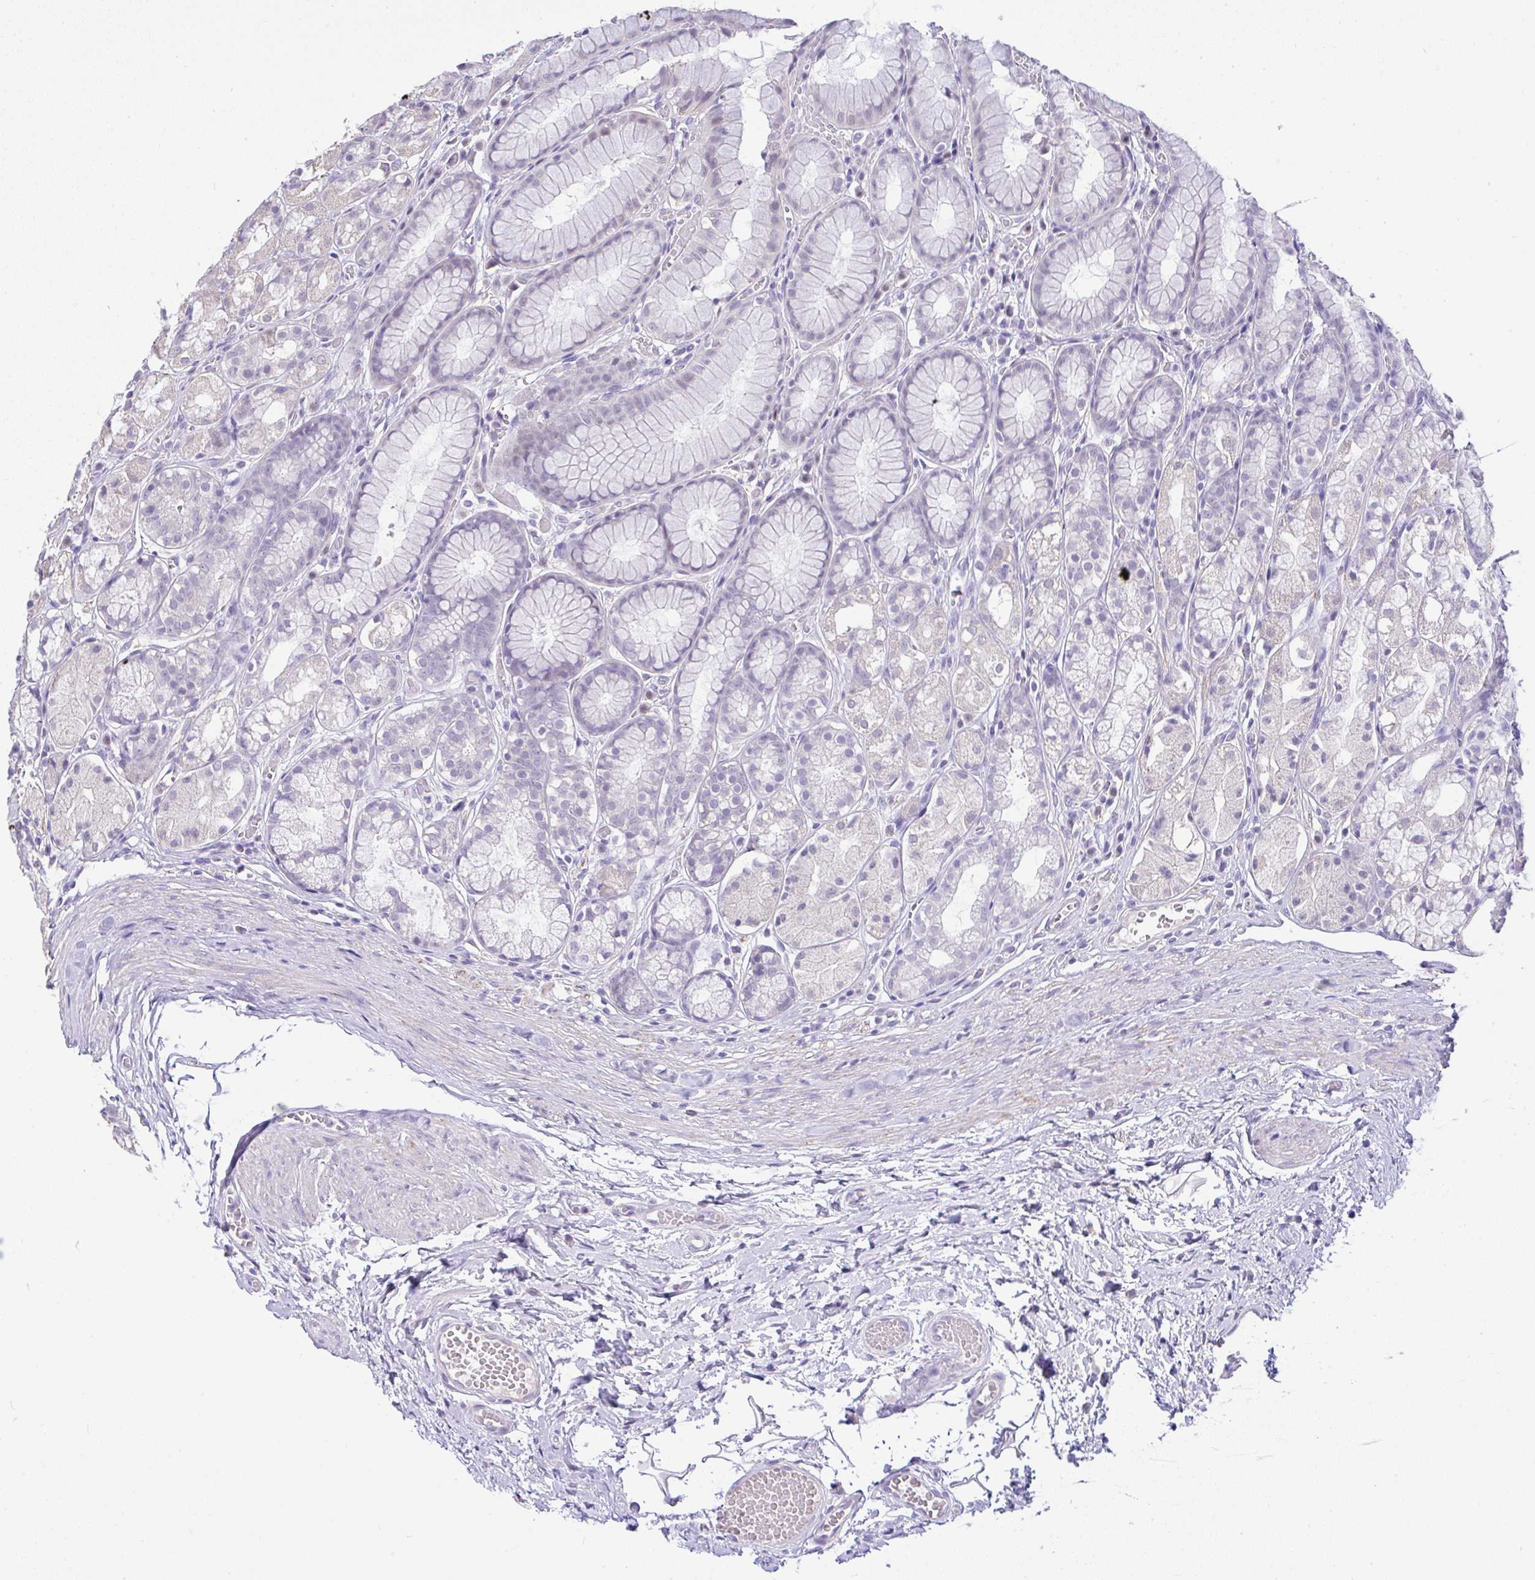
{"staining": {"intensity": "negative", "quantity": "none", "location": "none"}, "tissue": "stomach", "cell_type": "Glandular cells", "image_type": "normal", "snomed": [{"axis": "morphology", "description": "Normal tissue, NOS"}, {"axis": "topography", "description": "Smooth muscle"}, {"axis": "topography", "description": "Stomach"}], "caption": "Immunohistochemical staining of unremarkable human stomach demonstrates no significant staining in glandular cells. (Stains: DAB (3,3'-diaminobenzidine) immunohistochemistry (IHC) with hematoxylin counter stain, Microscopy: brightfield microscopy at high magnification).", "gene": "CTU1", "patient": {"sex": "male", "age": 70}}